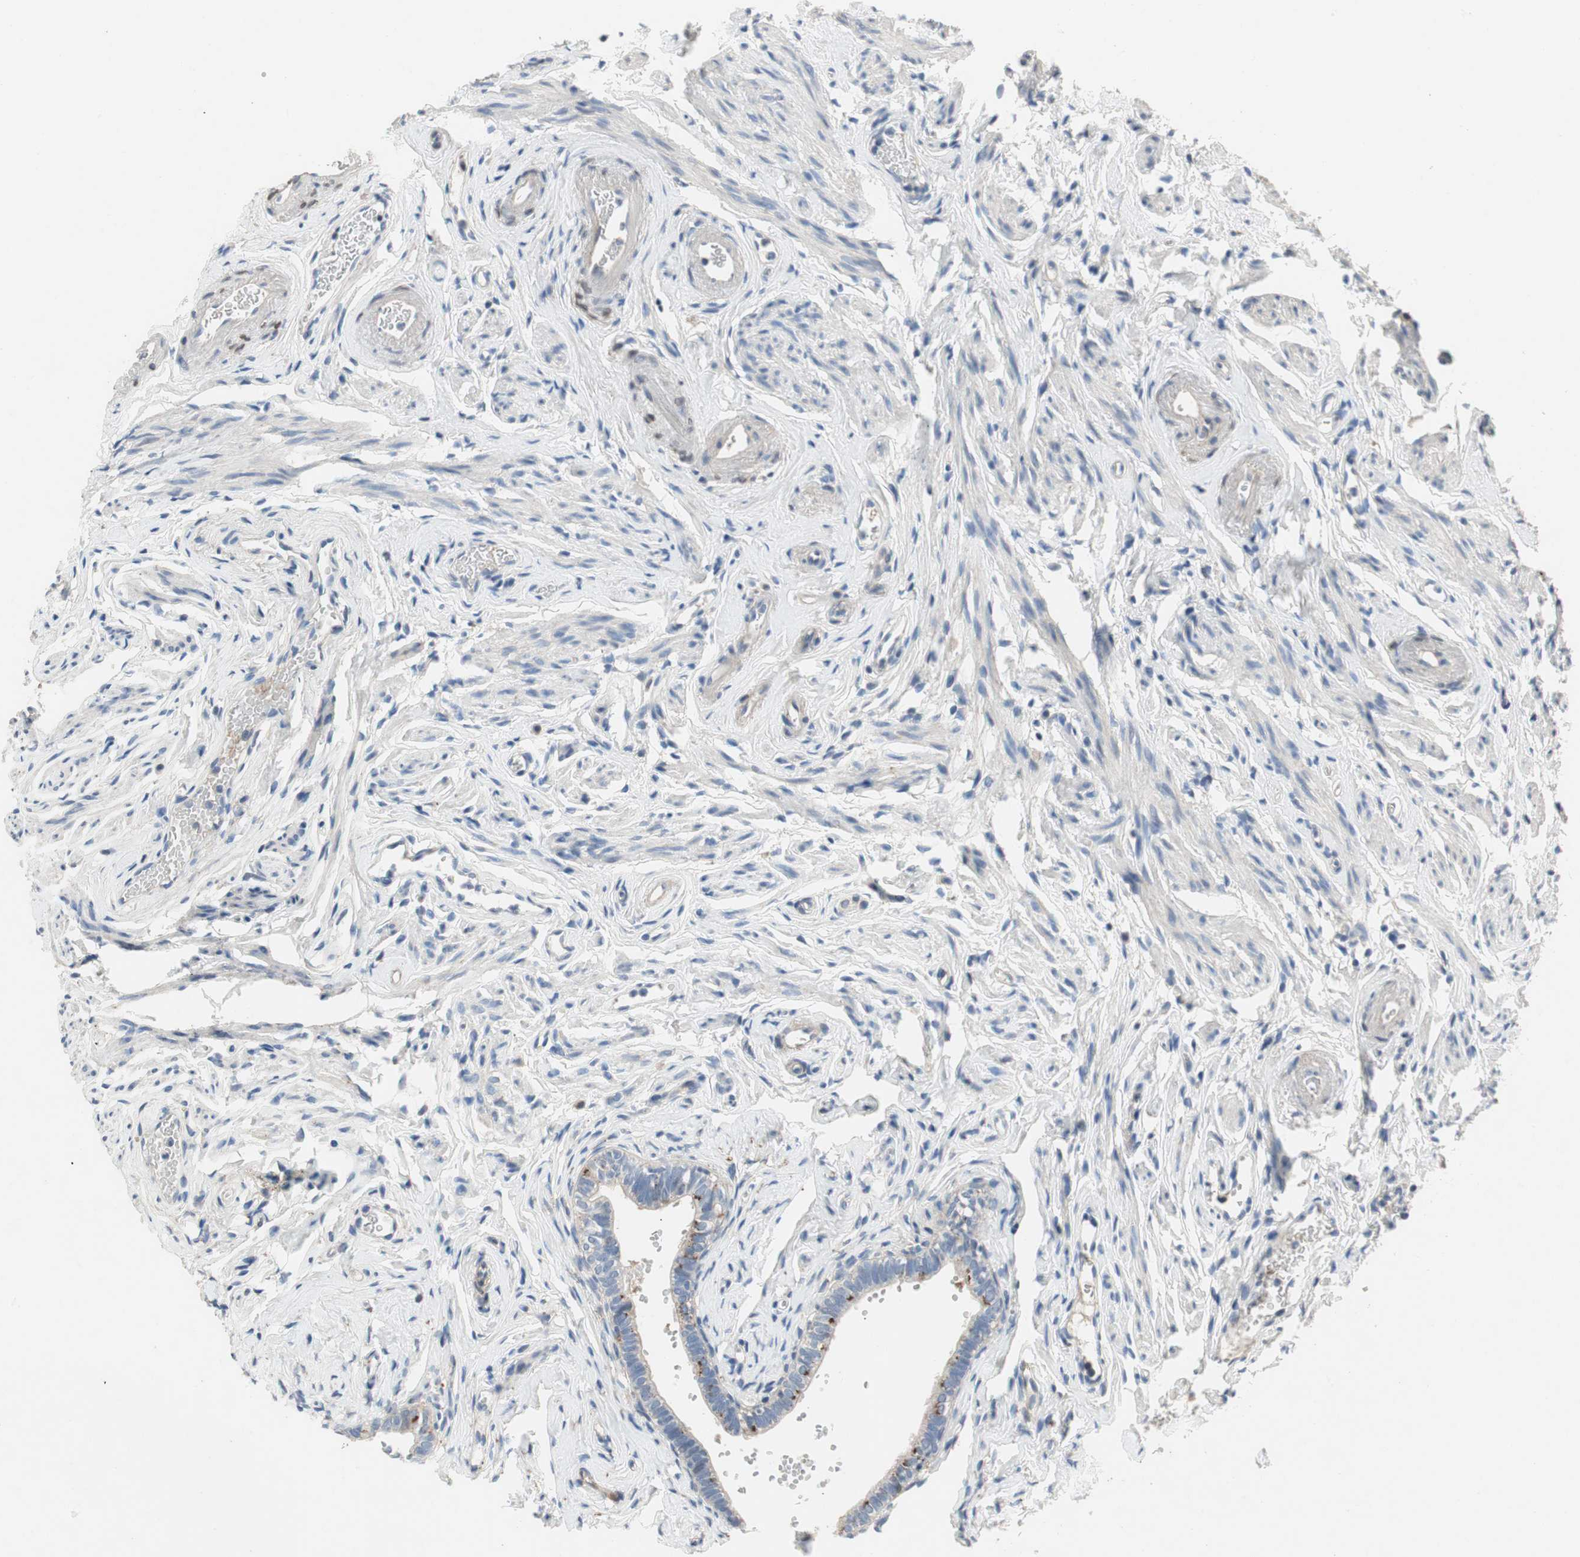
{"staining": {"intensity": "strong", "quantity": "<25%", "location": "cytoplasmic/membranous"}, "tissue": "fallopian tube", "cell_type": "Glandular cells", "image_type": "normal", "snomed": [{"axis": "morphology", "description": "Normal tissue, NOS"}, {"axis": "topography", "description": "Fallopian tube"}], "caption": "Immunohistochemistry (IHC) histopathology image of benign fallopian tube: human fallopian tube stained using immunohistochemistry demonstrates medium levels of strong protein expression localized specifically in the cytoplasmic/membranous of glandular cells, appearing as a cytoplasmic/membranous brown color.", "gene": "ALPL", "patient": {"sex": "female", "age": 71}}